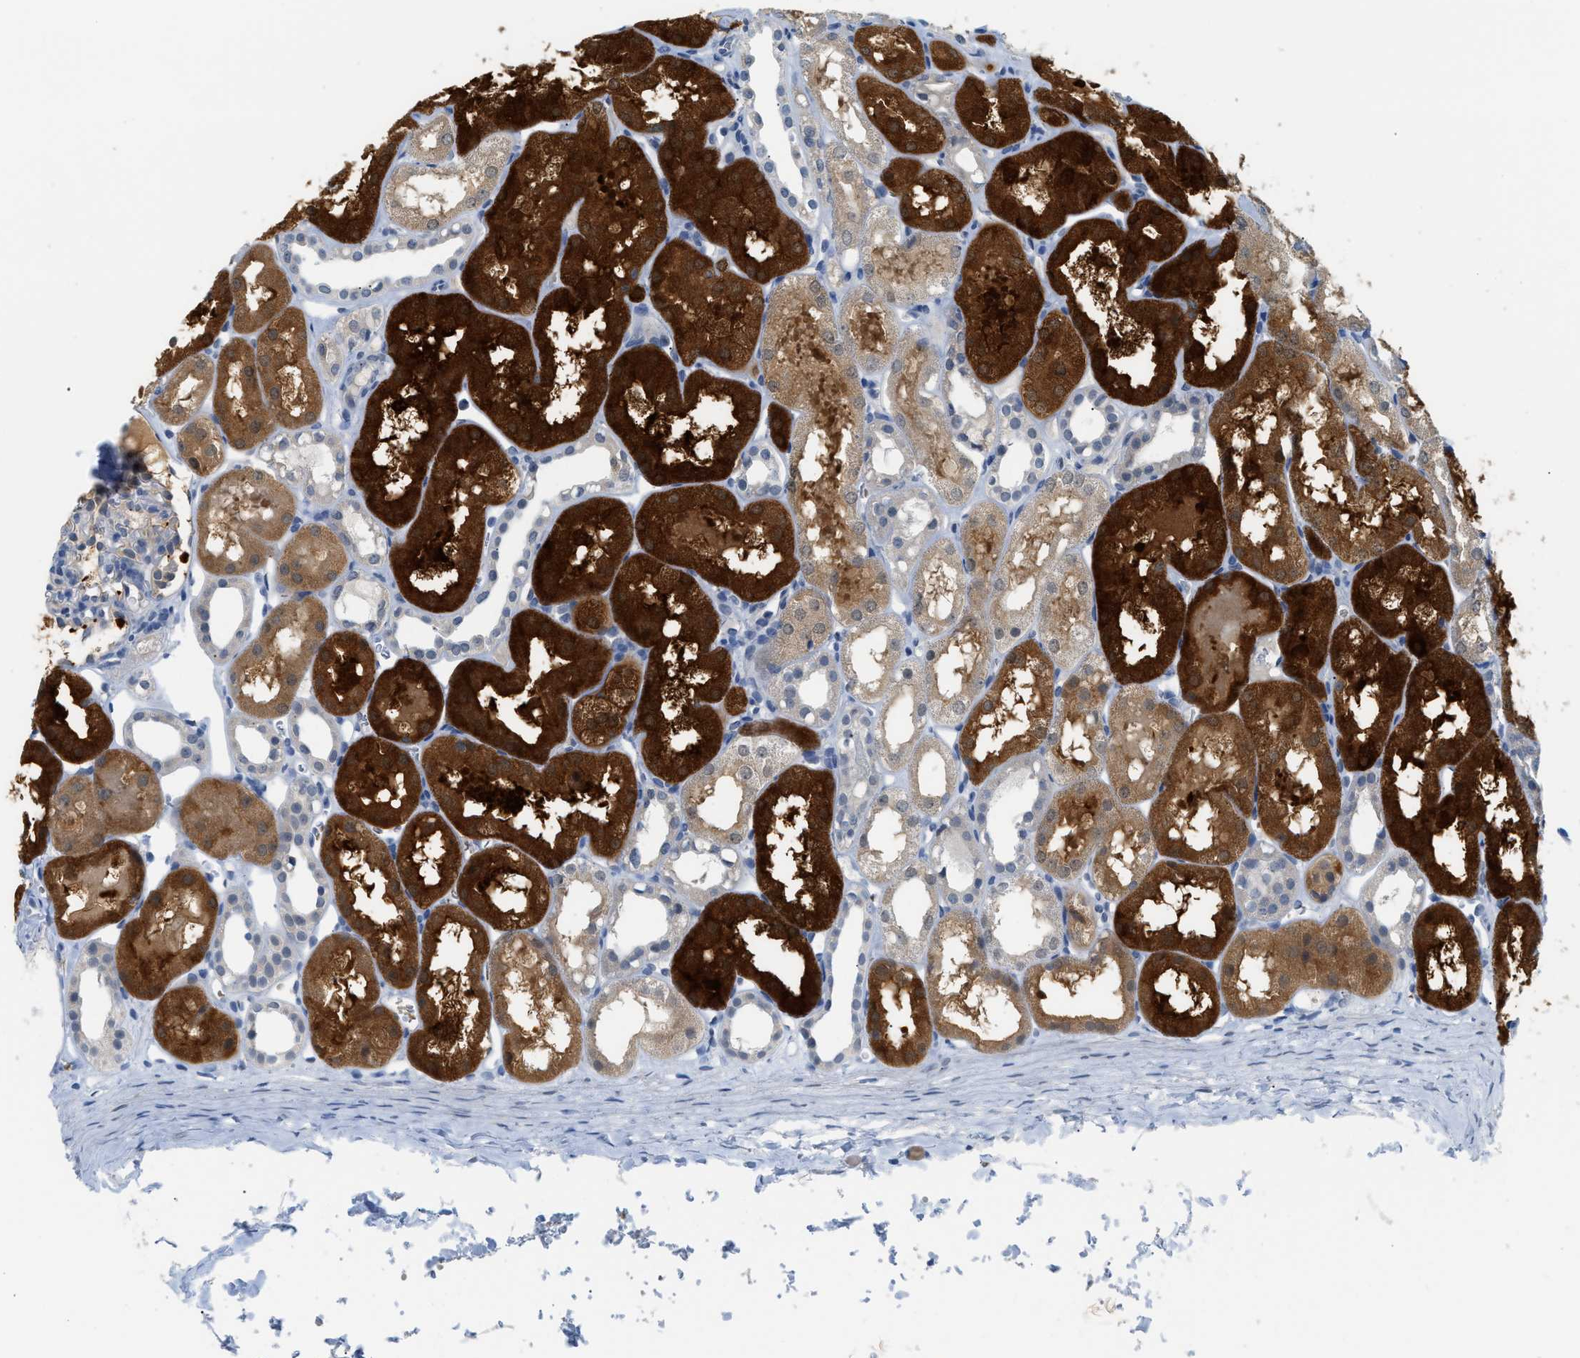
{"staining": {"intensity": "negative", "quantity": "none", "location": "none"}, "tissue": "kidney", "cell_type": "Cells in glomeruli", "image_type": "normal", "snomed": [{"axis": "morphology", "description": "Normal tissue, NOS"}, {"axis": "topography", "description": "Kidney"}, {"axis": "topography", "description": "Urinary bladder"}], "caption": "Human kidney stained for a protein using immunohistochemistry displays no staining in cells in glomeruli.", "gene": "PSAT1", "patient": {"sex": "male", "age": 16}}